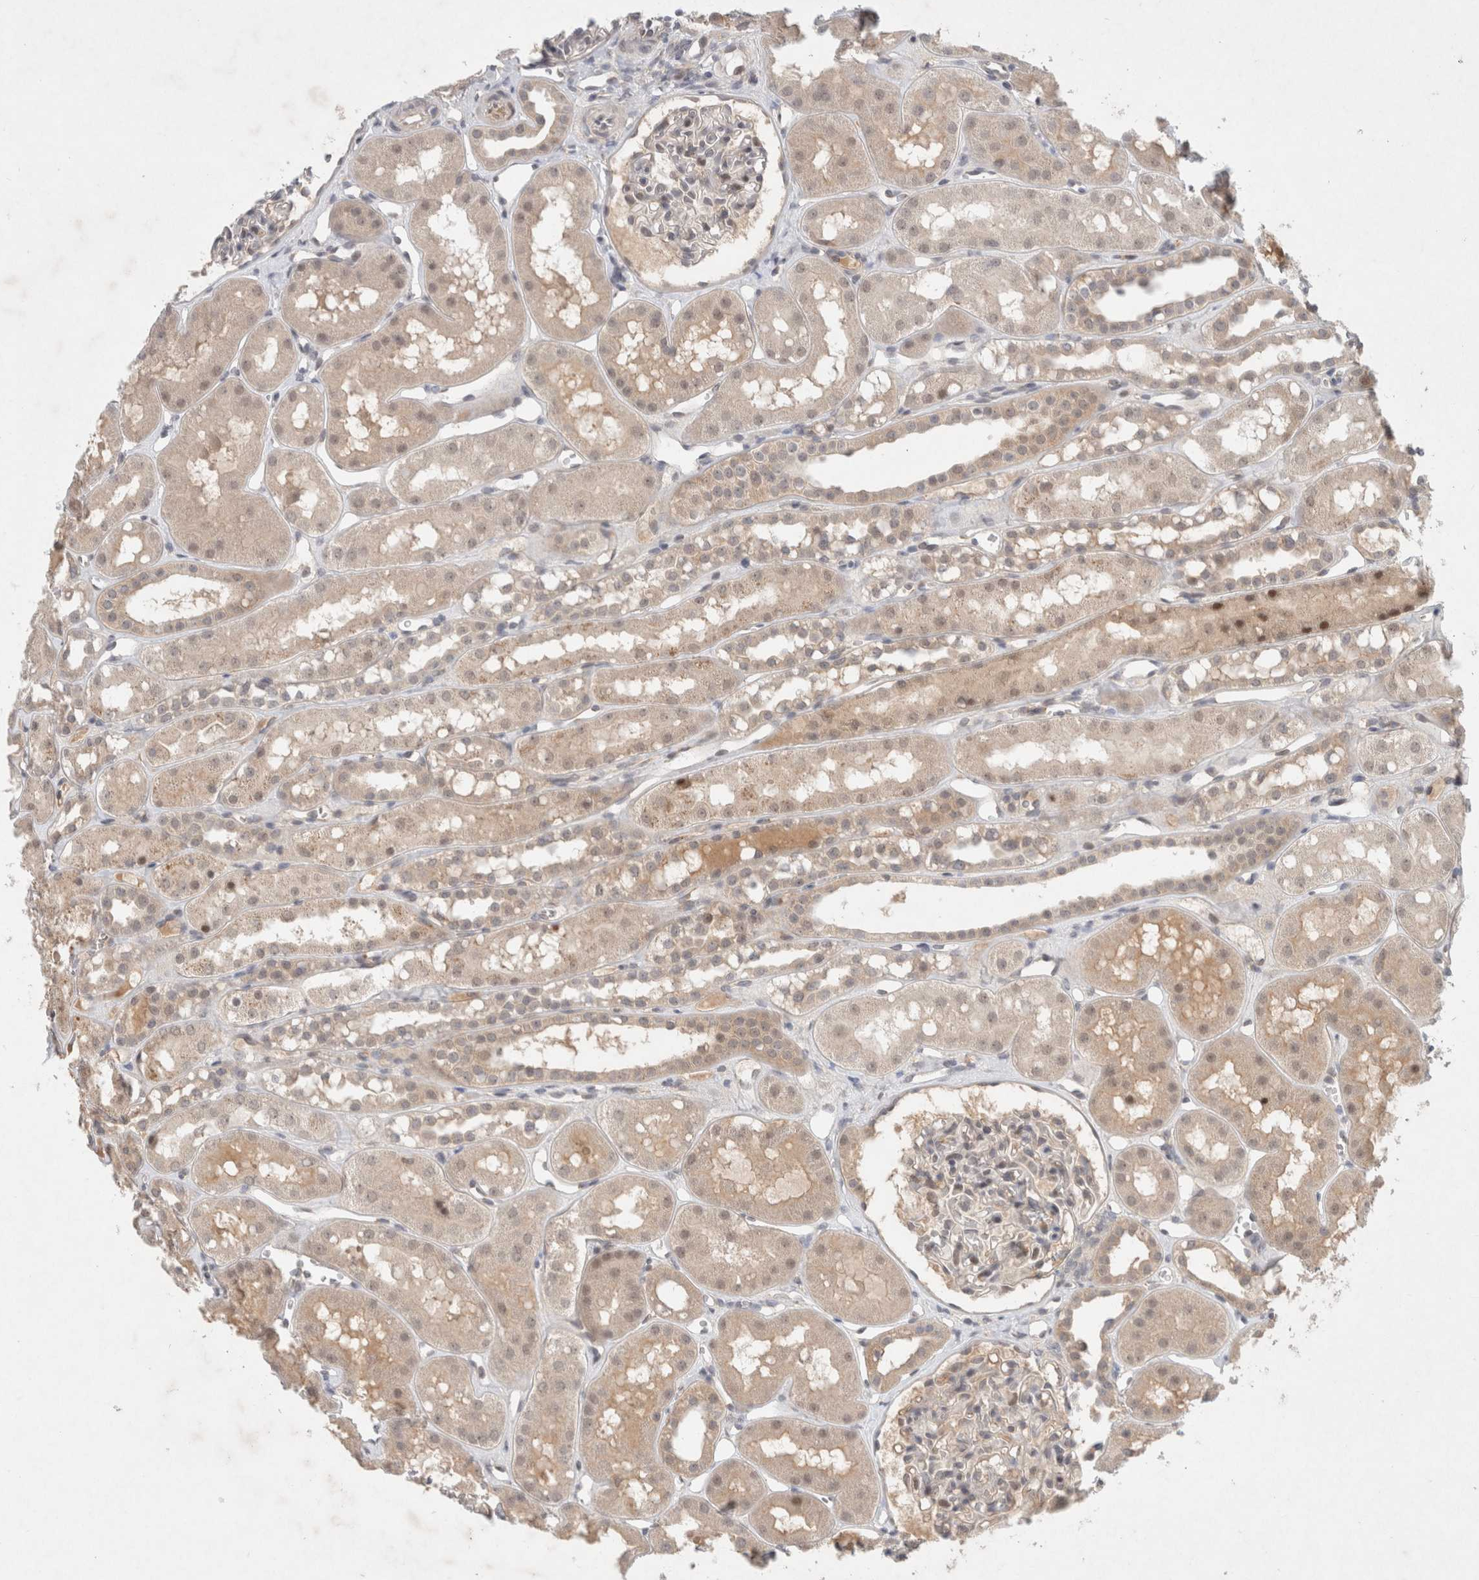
{"staining": {"intensity": "weak", "quantity": "25%-75%", "location": "nuclear"}, "tissue": "kidney", "cell_type": "Cells in glomeruli", "image_type": "normal", "snomed": [{"axis": "morphology", "description": "Normal tissue, NOS"}, {"axis": "topography", "description": "Kidney"}], "caption": "Human kidney stained for a protein (brown) shows weak nuclear positive staining in approximately 25%-75% of cells in glomeruli.", "gene": "RASAL2", "patient": {"sex": "male", "age": 16}}